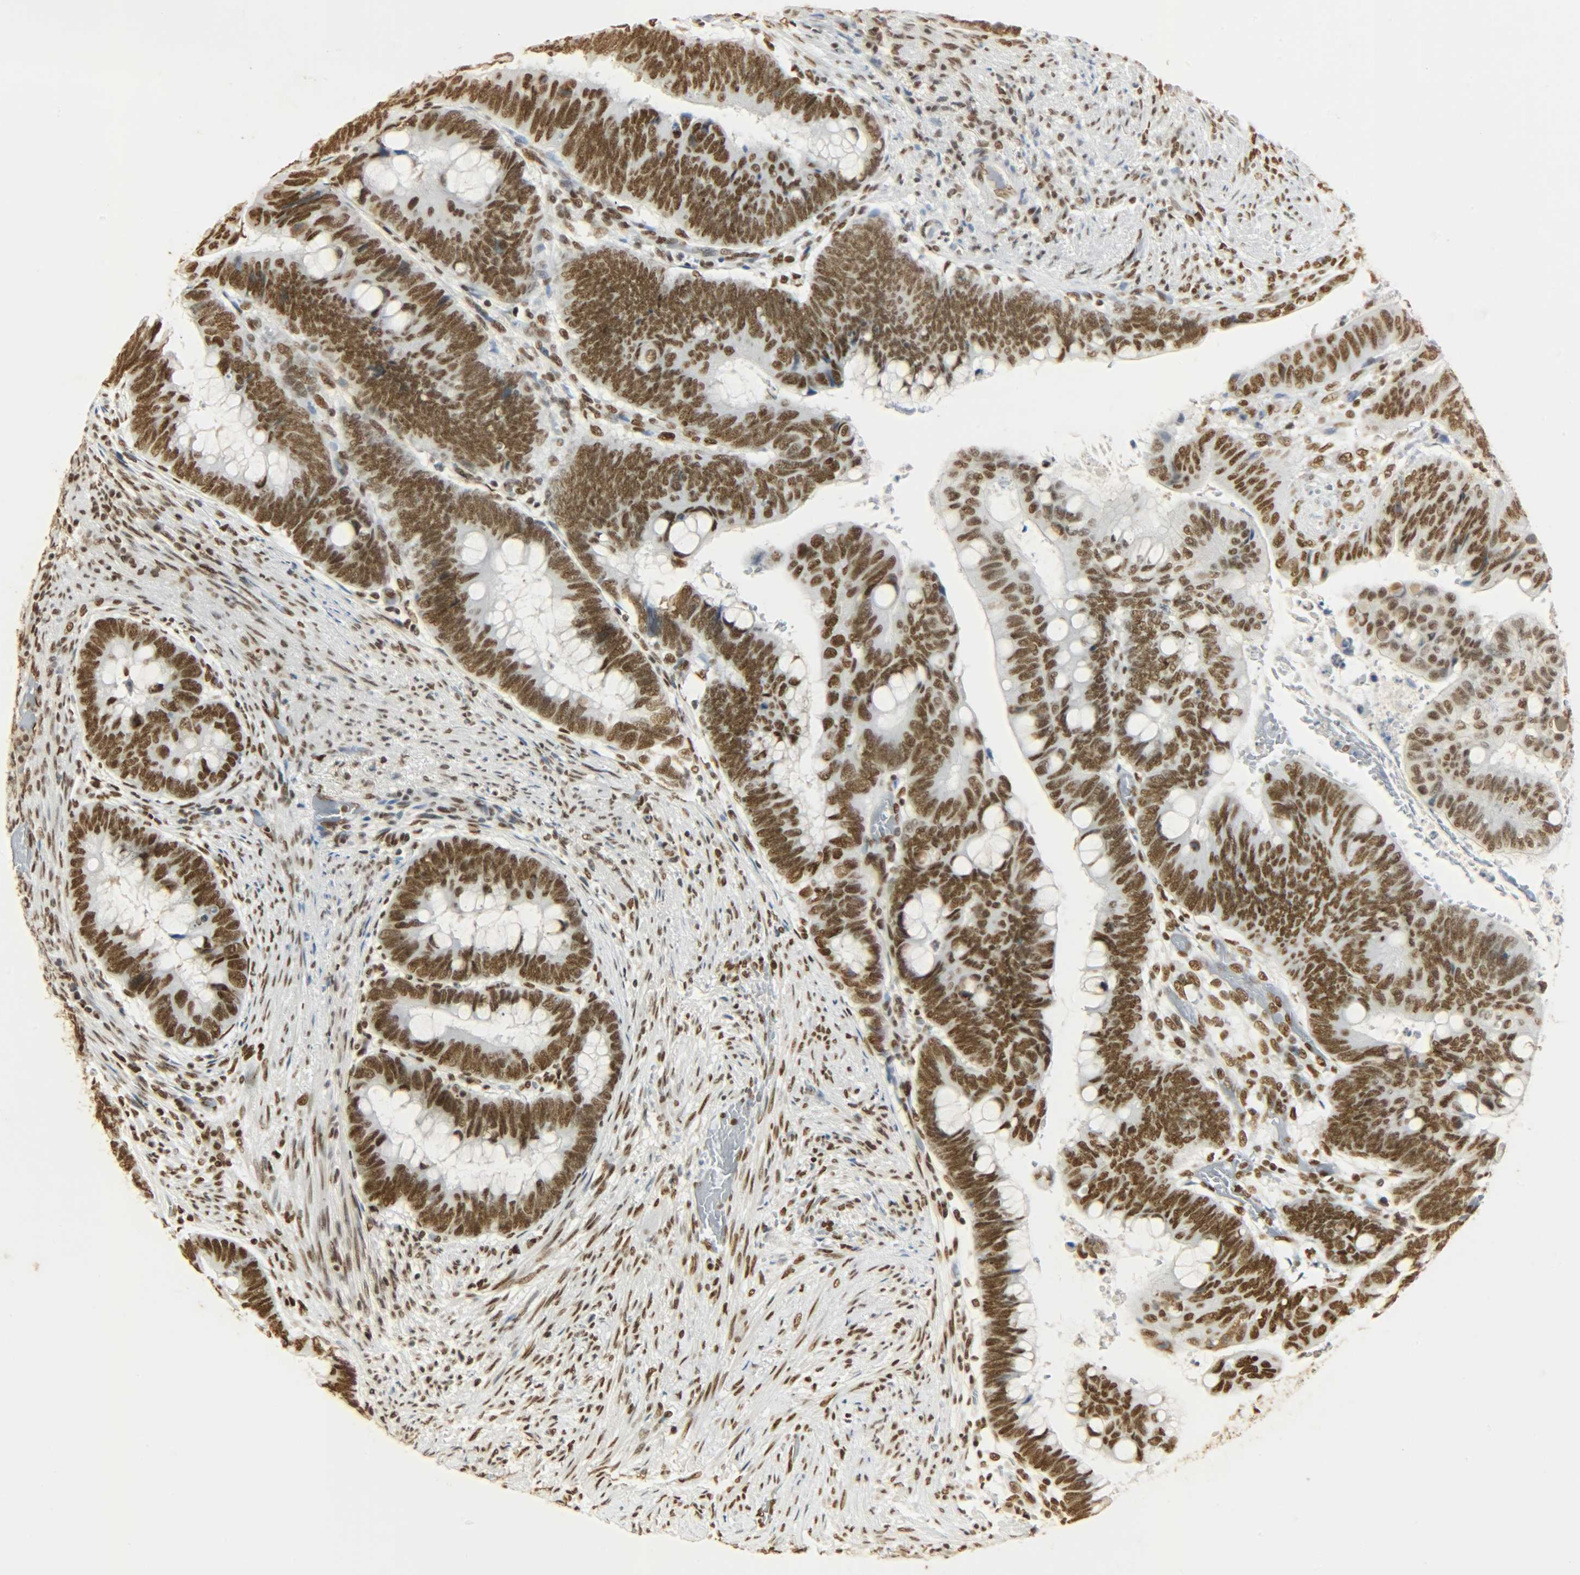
{"staining": {"intensity": "strong", "quantity": ">75%", "location": "nuclear"}, "tissue": "colorectal cancer", "cell_type": "Tumor cells", "image_type": "cancer", "snomed": [{"axis": "morphology", "description": "Normal tissue, NOS"}, {"axis": "morphology", "description": "Adenocarcinoma, NOS"}, {"axis": "topography", "description": "Rectum"}], "caption": "Immunohistochemistry (IHC) photomicrograph of neoplastic tissue: colorectal cancer stained using IHC demonstrates high levels of strong protein expression localized specifically in the nuclear of tumor cells, appearing as a nuclear brown color.", "gene": "KHDRBS1", "patient": {"sex": "male", "age": 92}}